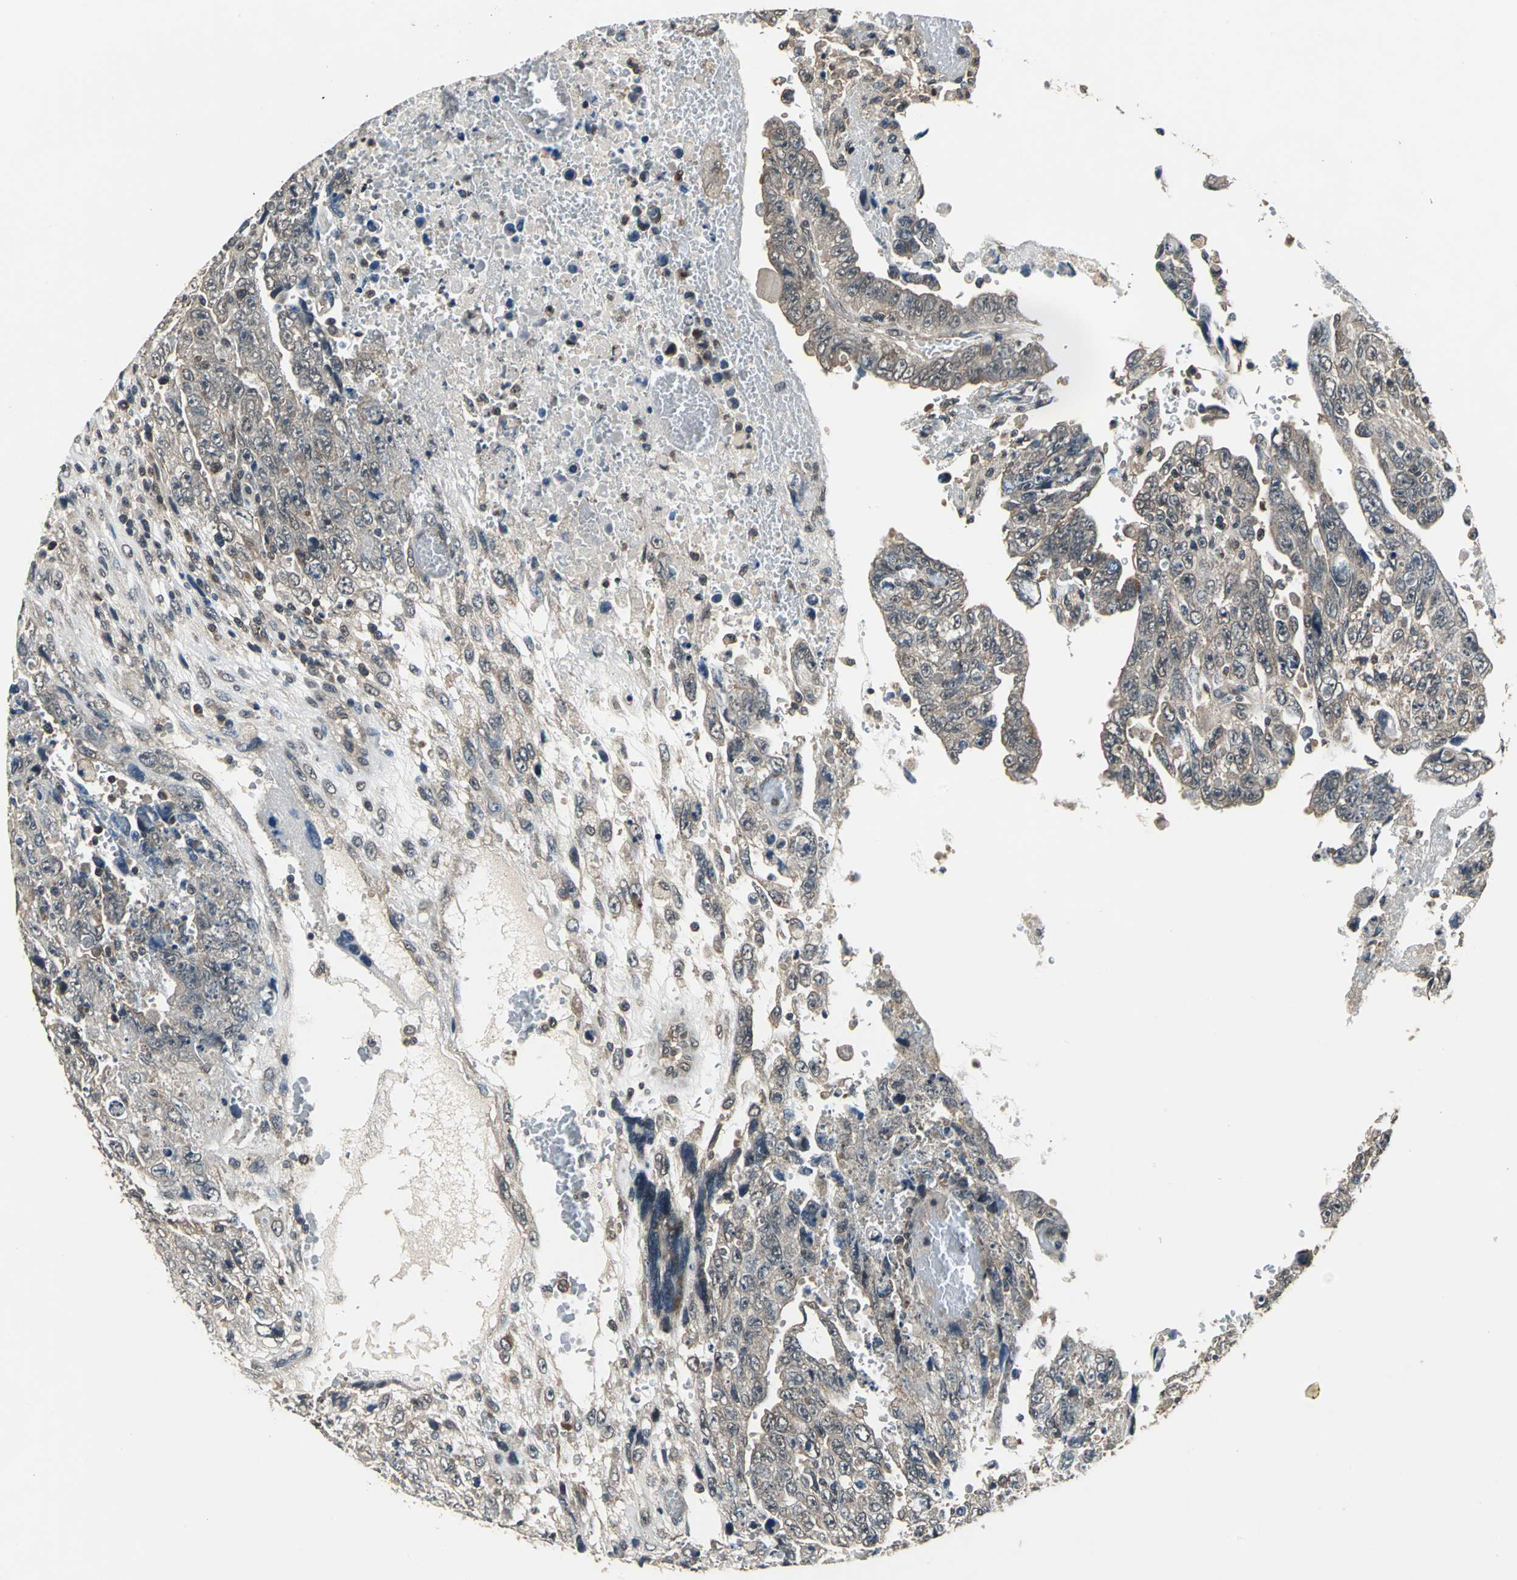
{"staining": {"intensity": "weak", "quantity": ">75%", "location": "cytoplasmic/membranous"}, "tissue": "testis cancer", "cell_type": "Tumor cells", "image_type": "cancer", "snomed": [{"axis": "morphology", "description": "Carcinoma, Embryonal, NOS"}, {"axis": "topography", "description": "Testis"}], "caption": "High-power microscopy captured an IHC photomicrograph of embryonal carcinoma (testis), revealing weak cytoplasmic/membranous positivity in about >75% of tumor cells. (IHC, brightfield microscopy, high magnification).", "gene": "EIF2B2", "patient": {"sex": "male", "age": 28}}